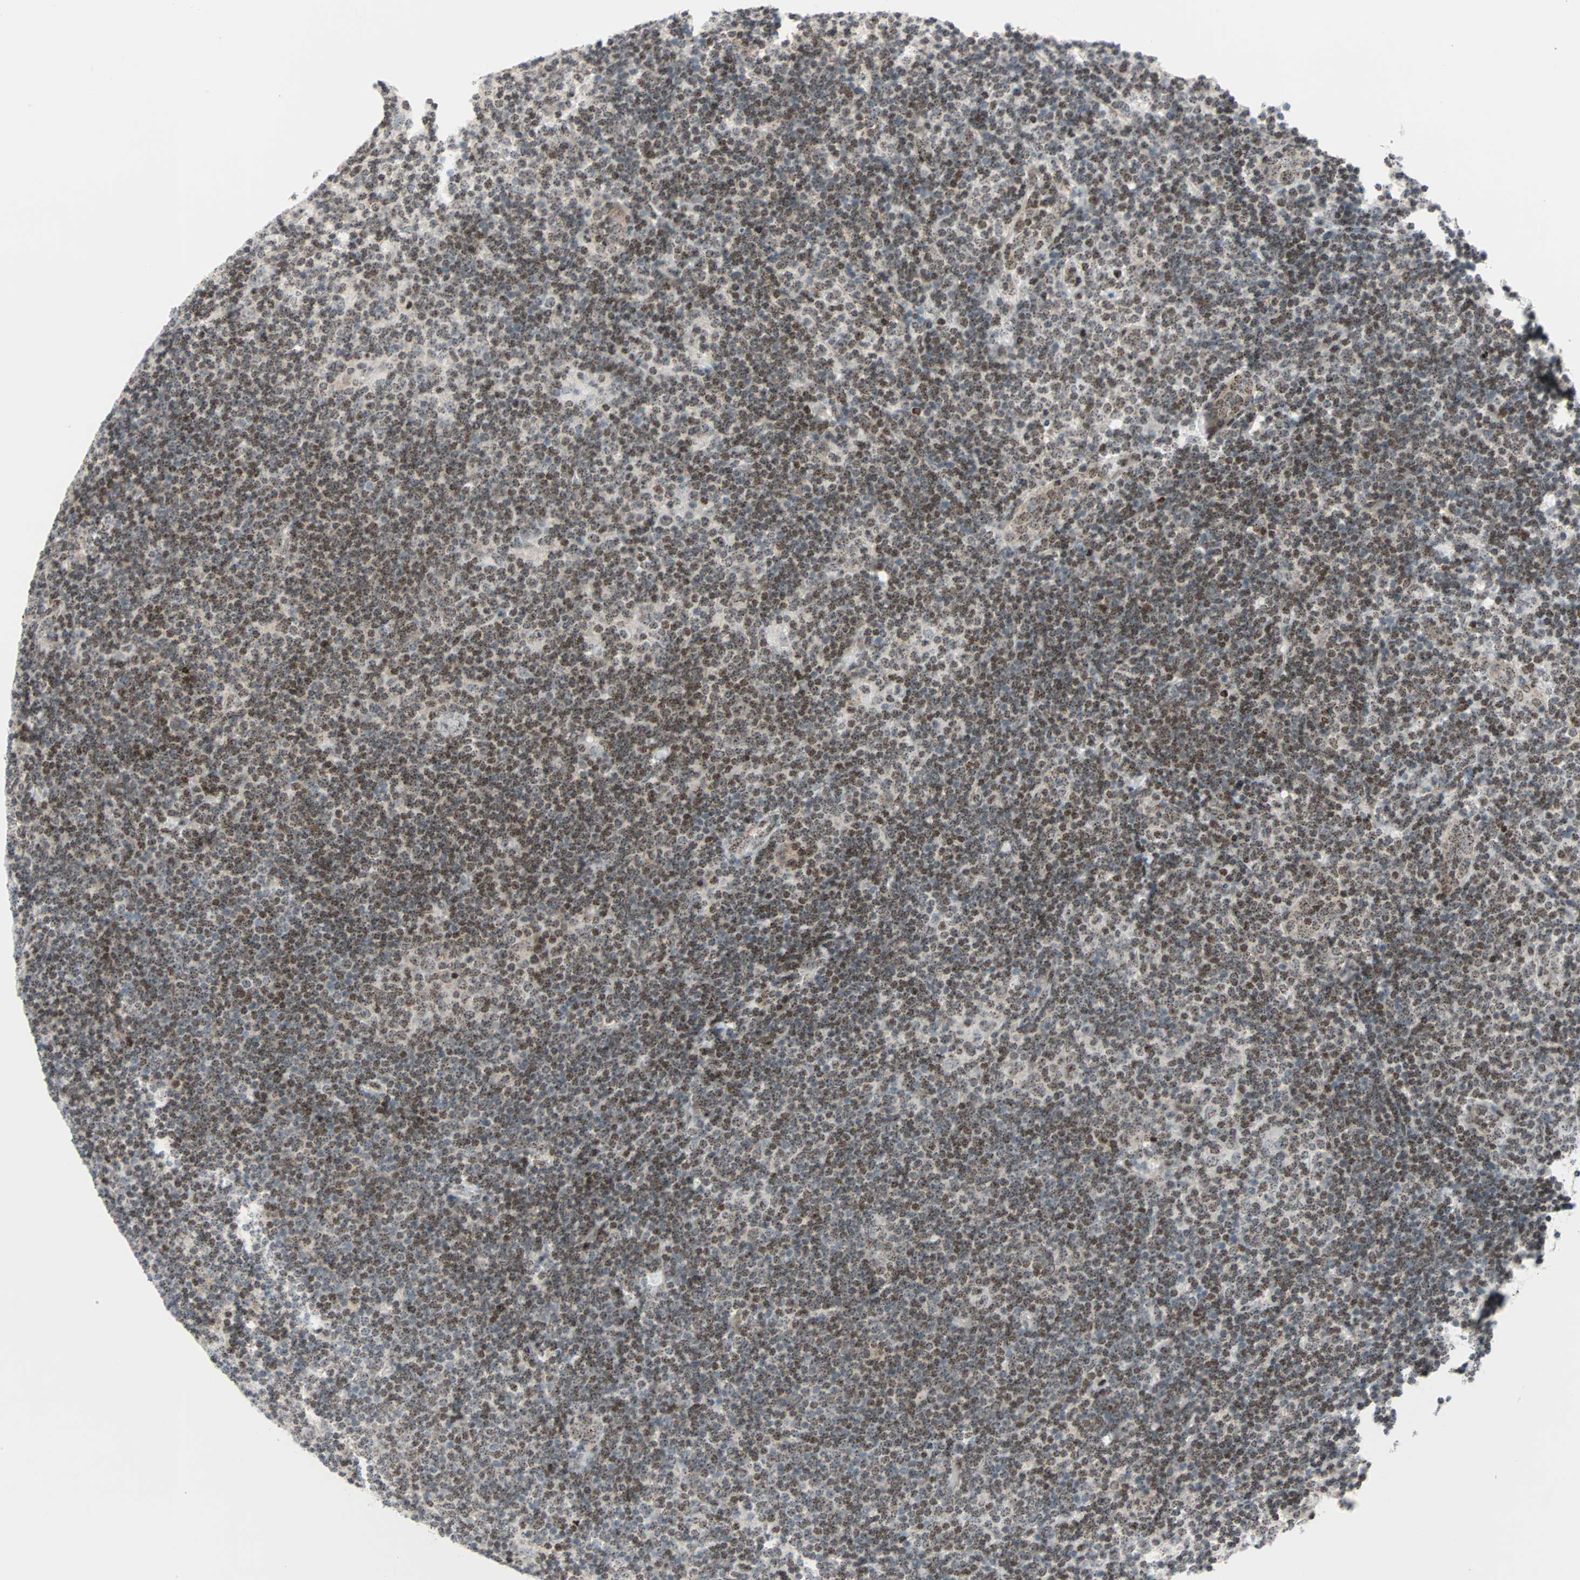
{"staining": {"intensity": "moderate", "quantity": "25%-75%", "location": "nuclear"}, "tissue": "lymphoma", "cell_type": "Tumor cells", "image_type": "cancer", "snomed": [{"axis": "morphology", "description": "Hodgkin's disease, NOS"}, {"axis": "topography", "description": "Lymph node"}], "caption": "Hodgkin's disease stained for a protein (brown) displays moderate nuclear positive staining in about 25%-75% of tumor cells.", "gene": "CENPA", "patient": {"sex": "female", "age": 57}}